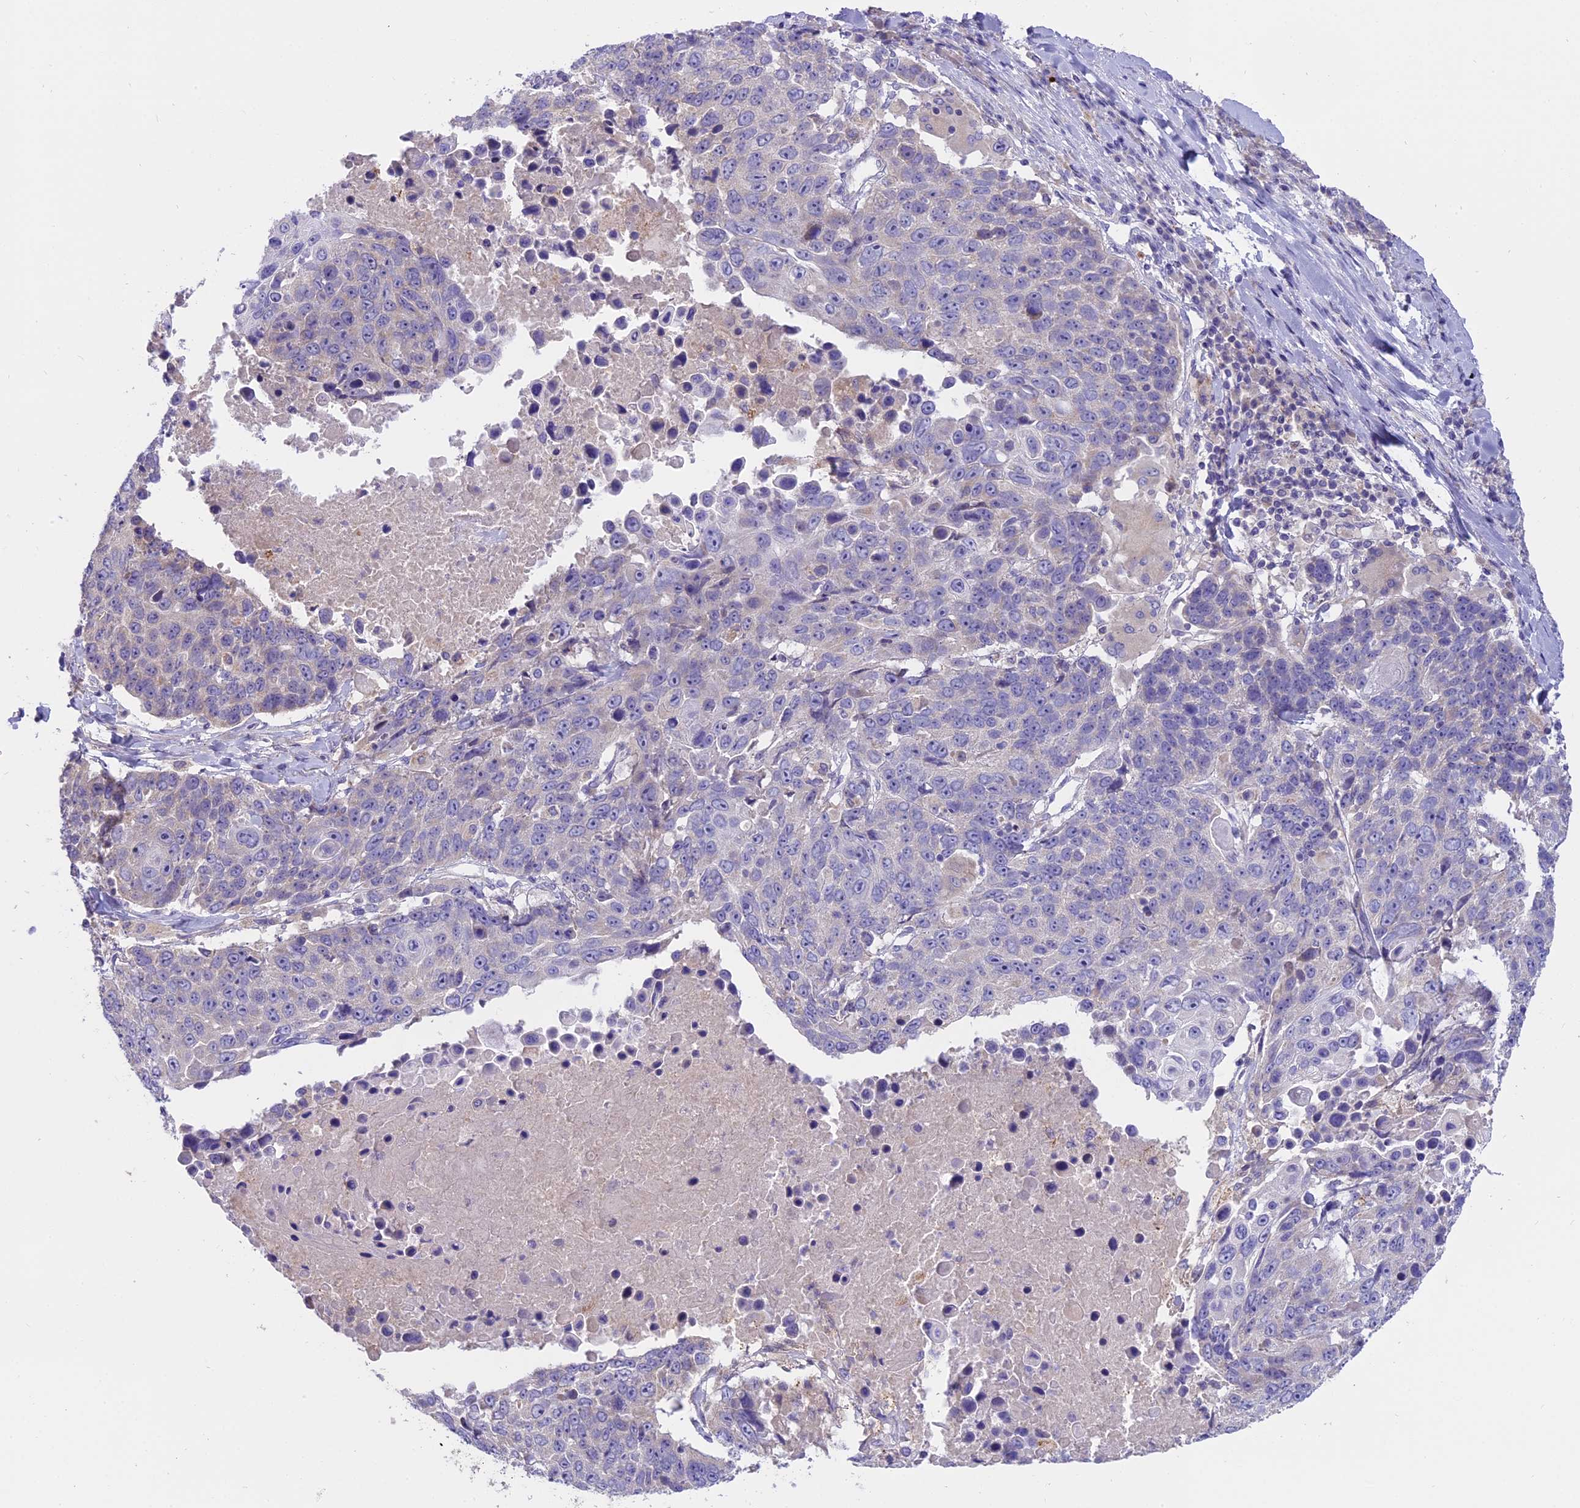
{"staining": {"intensity": "negative", "quantity": "none", "location": "none"}, "tissue": "lung cancer", "cell_type": "Tumor cells", "image_type": "cancer", "snomed": [{"axis": "morphology", "description": "Squamous cell carcinoma, NOS"}, {"axis": "topography", "description": "Lung"}], "caption": "Immunohistochemical staining of human squamous cell carcinoma (lung) demonstrates no significant expression in tumor cells. (DAB immunohistochemistry, high magnification).", "gene": "LYPD6", "patient": {"sex": "male", "age": 66}}